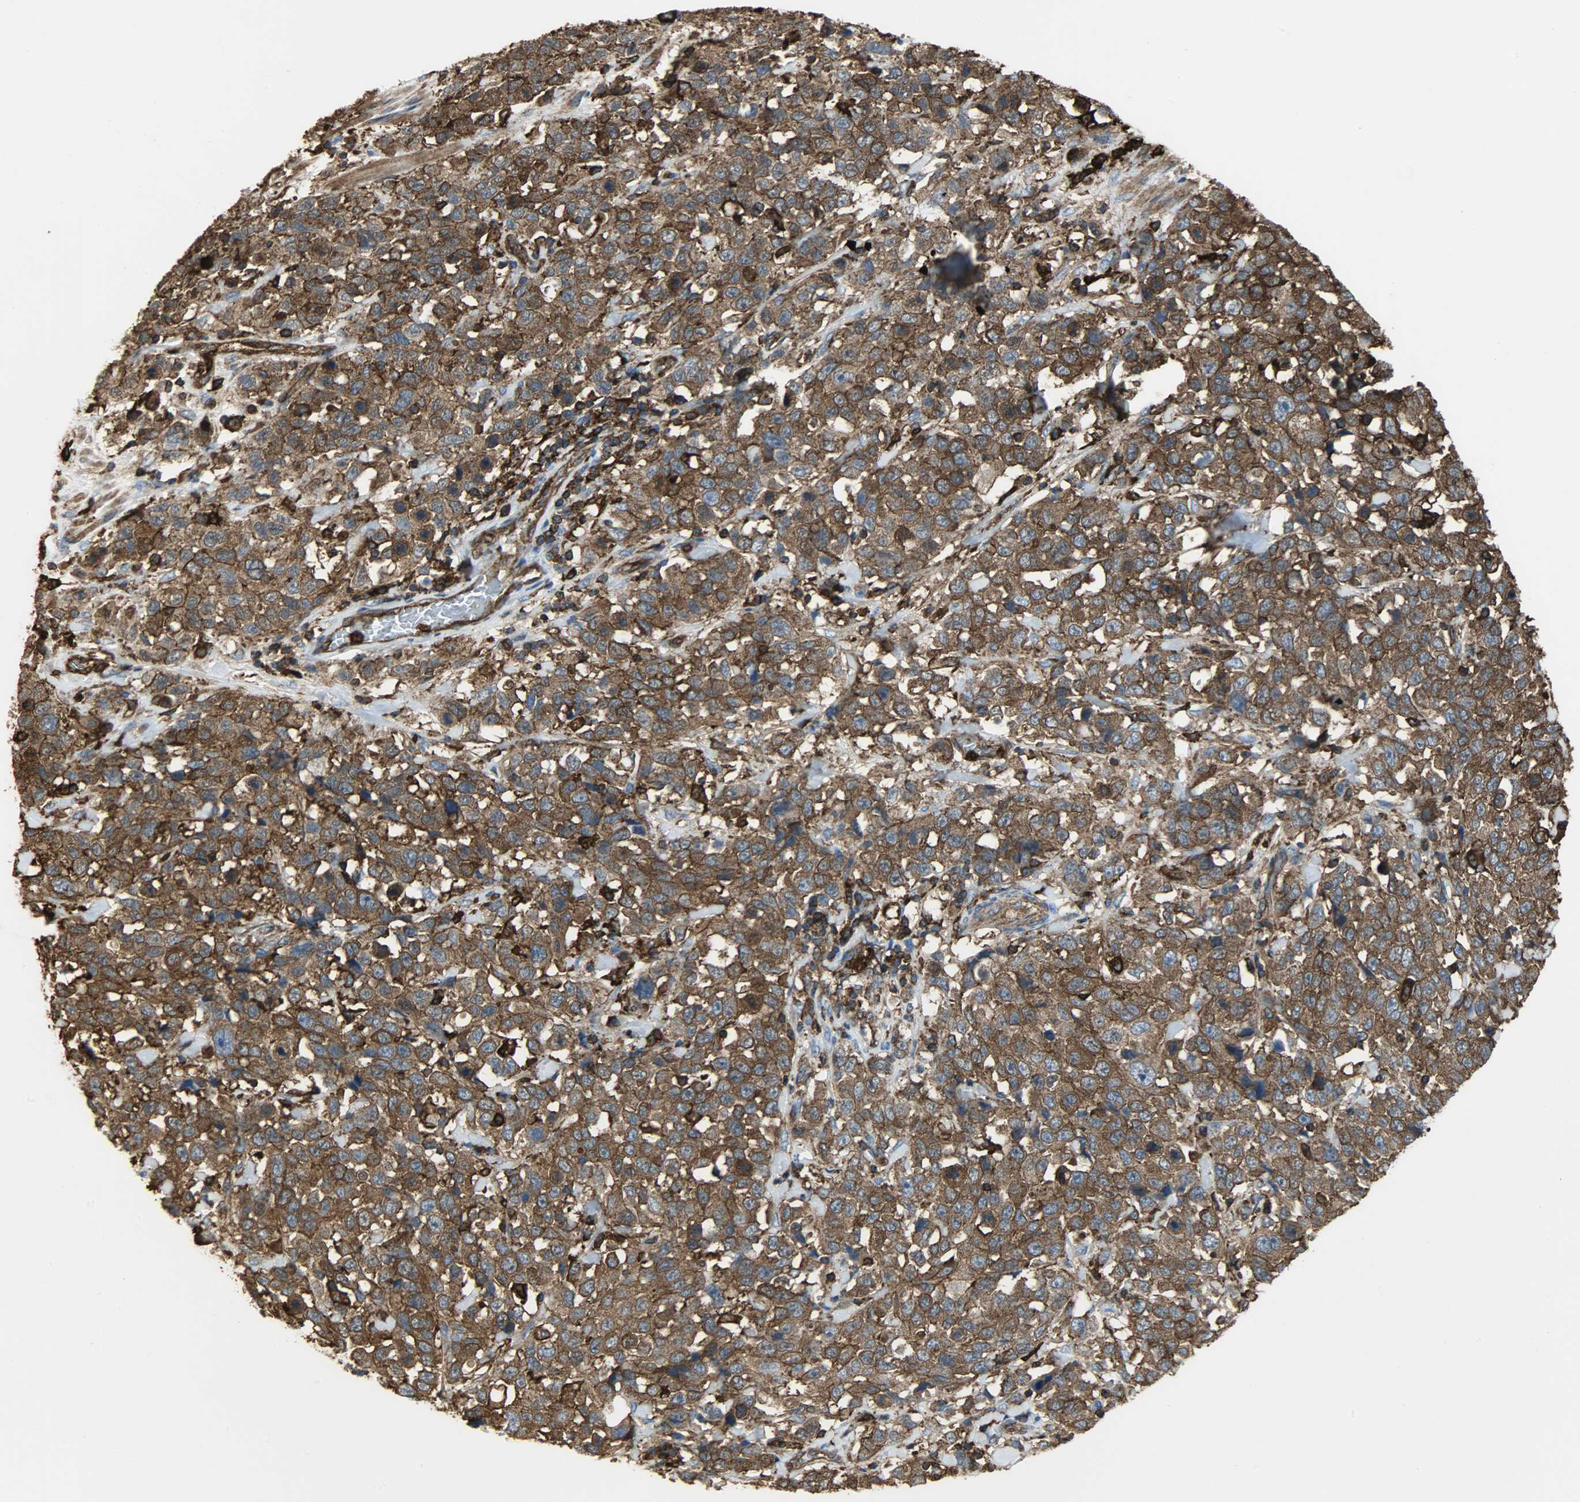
{"staining": {"intensity": "strong", "quantity": ">75%", "location": "cytoplasmic/membranous"}, "tissue": "stomach cancer", "cell_type": "Tumor cells", "image_type": "cancer", "snomed": [{"axis": "morphology", "description": "Normal tissue, NOS"}, {"axis": "morphology", "description": "Adenocarcinoma, NOS"}, {"axis": "topography", "description": "Stomach"}], "caption": "Strong cytoplasmic/membranous protein expression is seen in about >75% of tumor cells in stomach cancer (adenocarcinoma).", "gene": "VASP", "patient": {"sex": "male", "age": 48}}